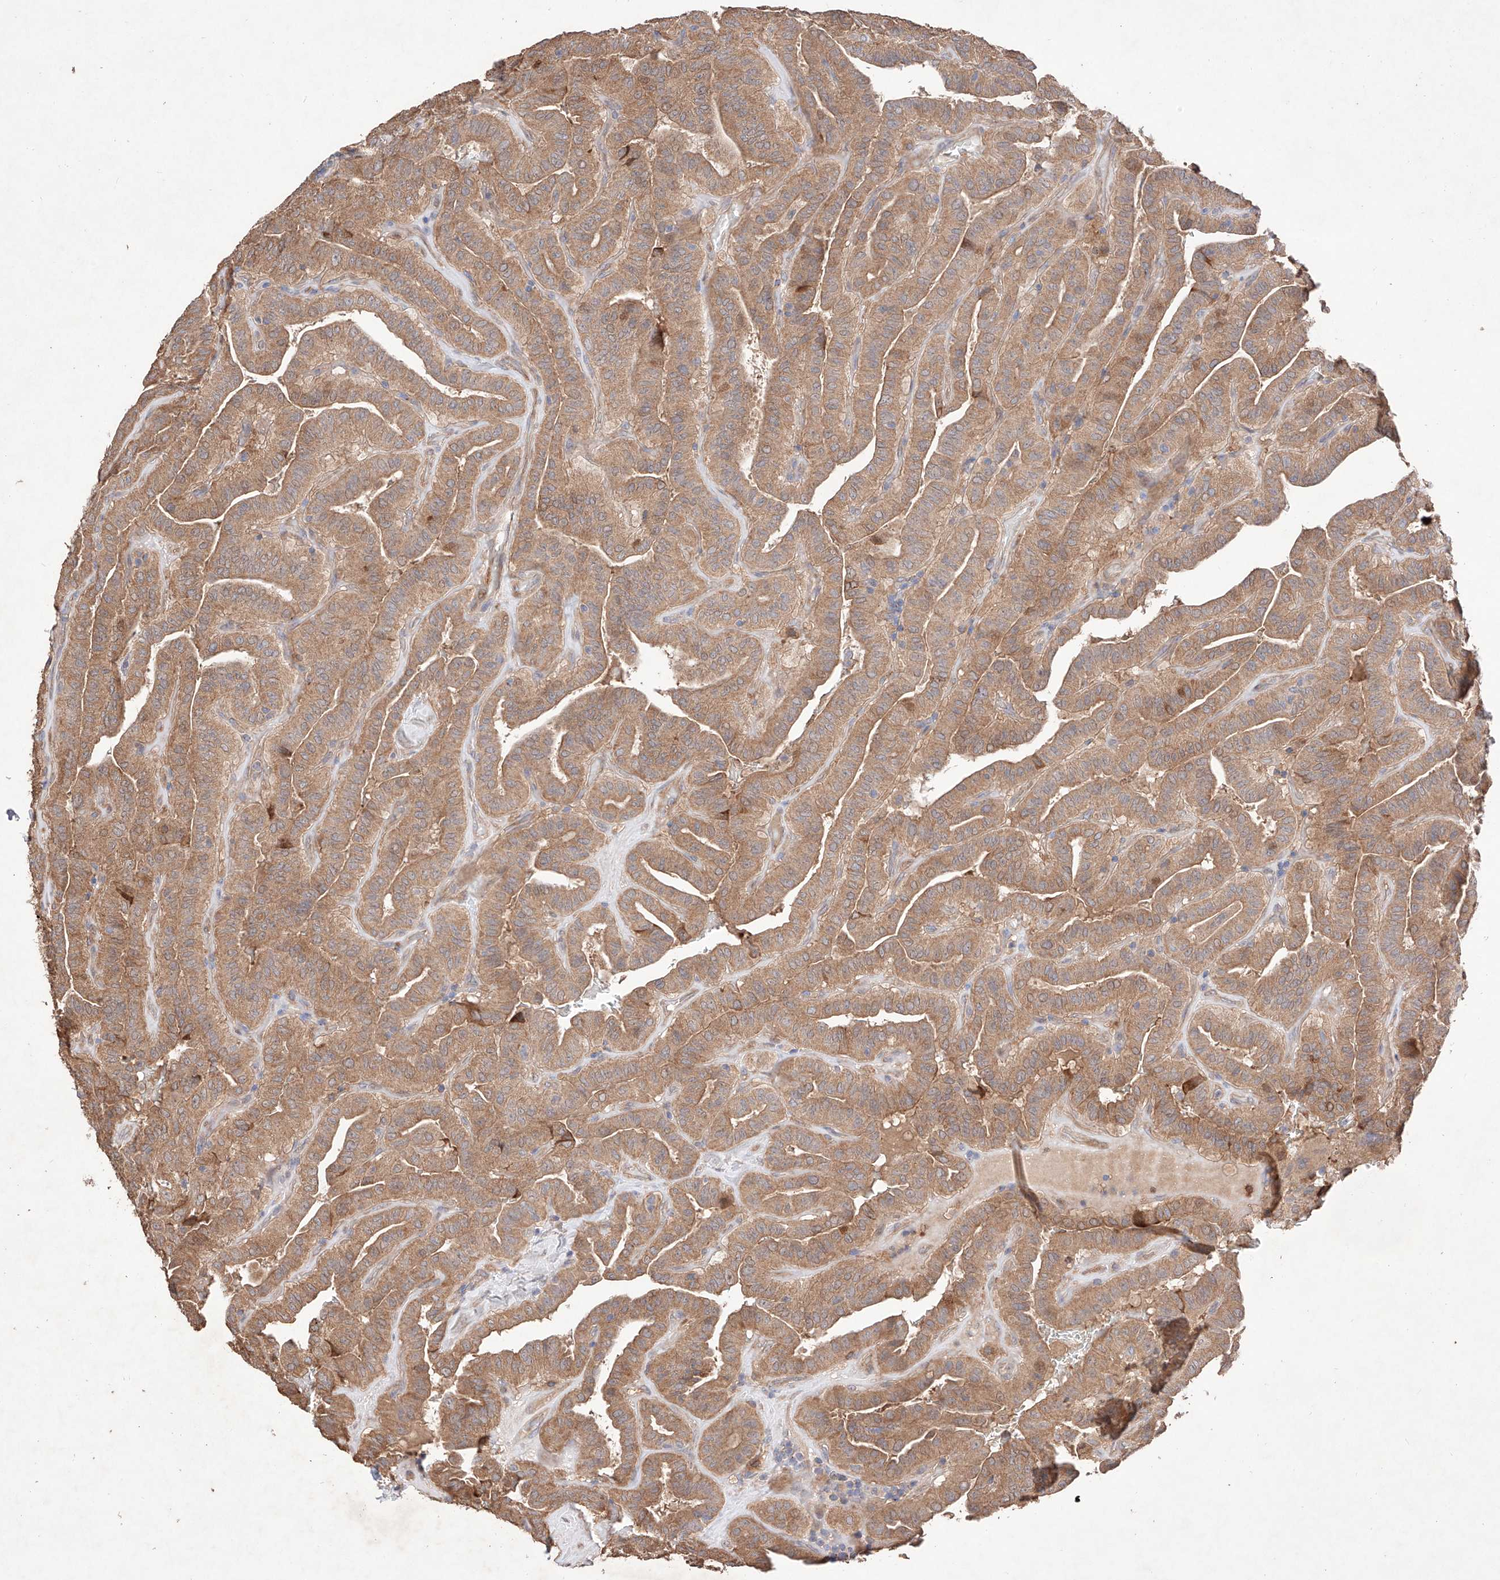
{"staining": {"intensity": "moderate", "quantity": ">75%", "location": "cytoplasmic/membranous"}, "tissue": "thyroid cancer", "cell_type": "Tumor cells", "image_type": "cancer", "snomed": [{"axis": "morphology", "description": "Papillary adenocarcinoma, NOS"}, {"axis": "topography", "description": "Thyroid gland"}], "caption": "High-power microscopy captured an immunohistochemistry histopathology image of thyroid cancer, revealing moderate cytoplasmic/membranous positivity in approximately >75% of tumor cells.", "gene": "C6orf62", "patient": {"sex": "male", "age": 77}}